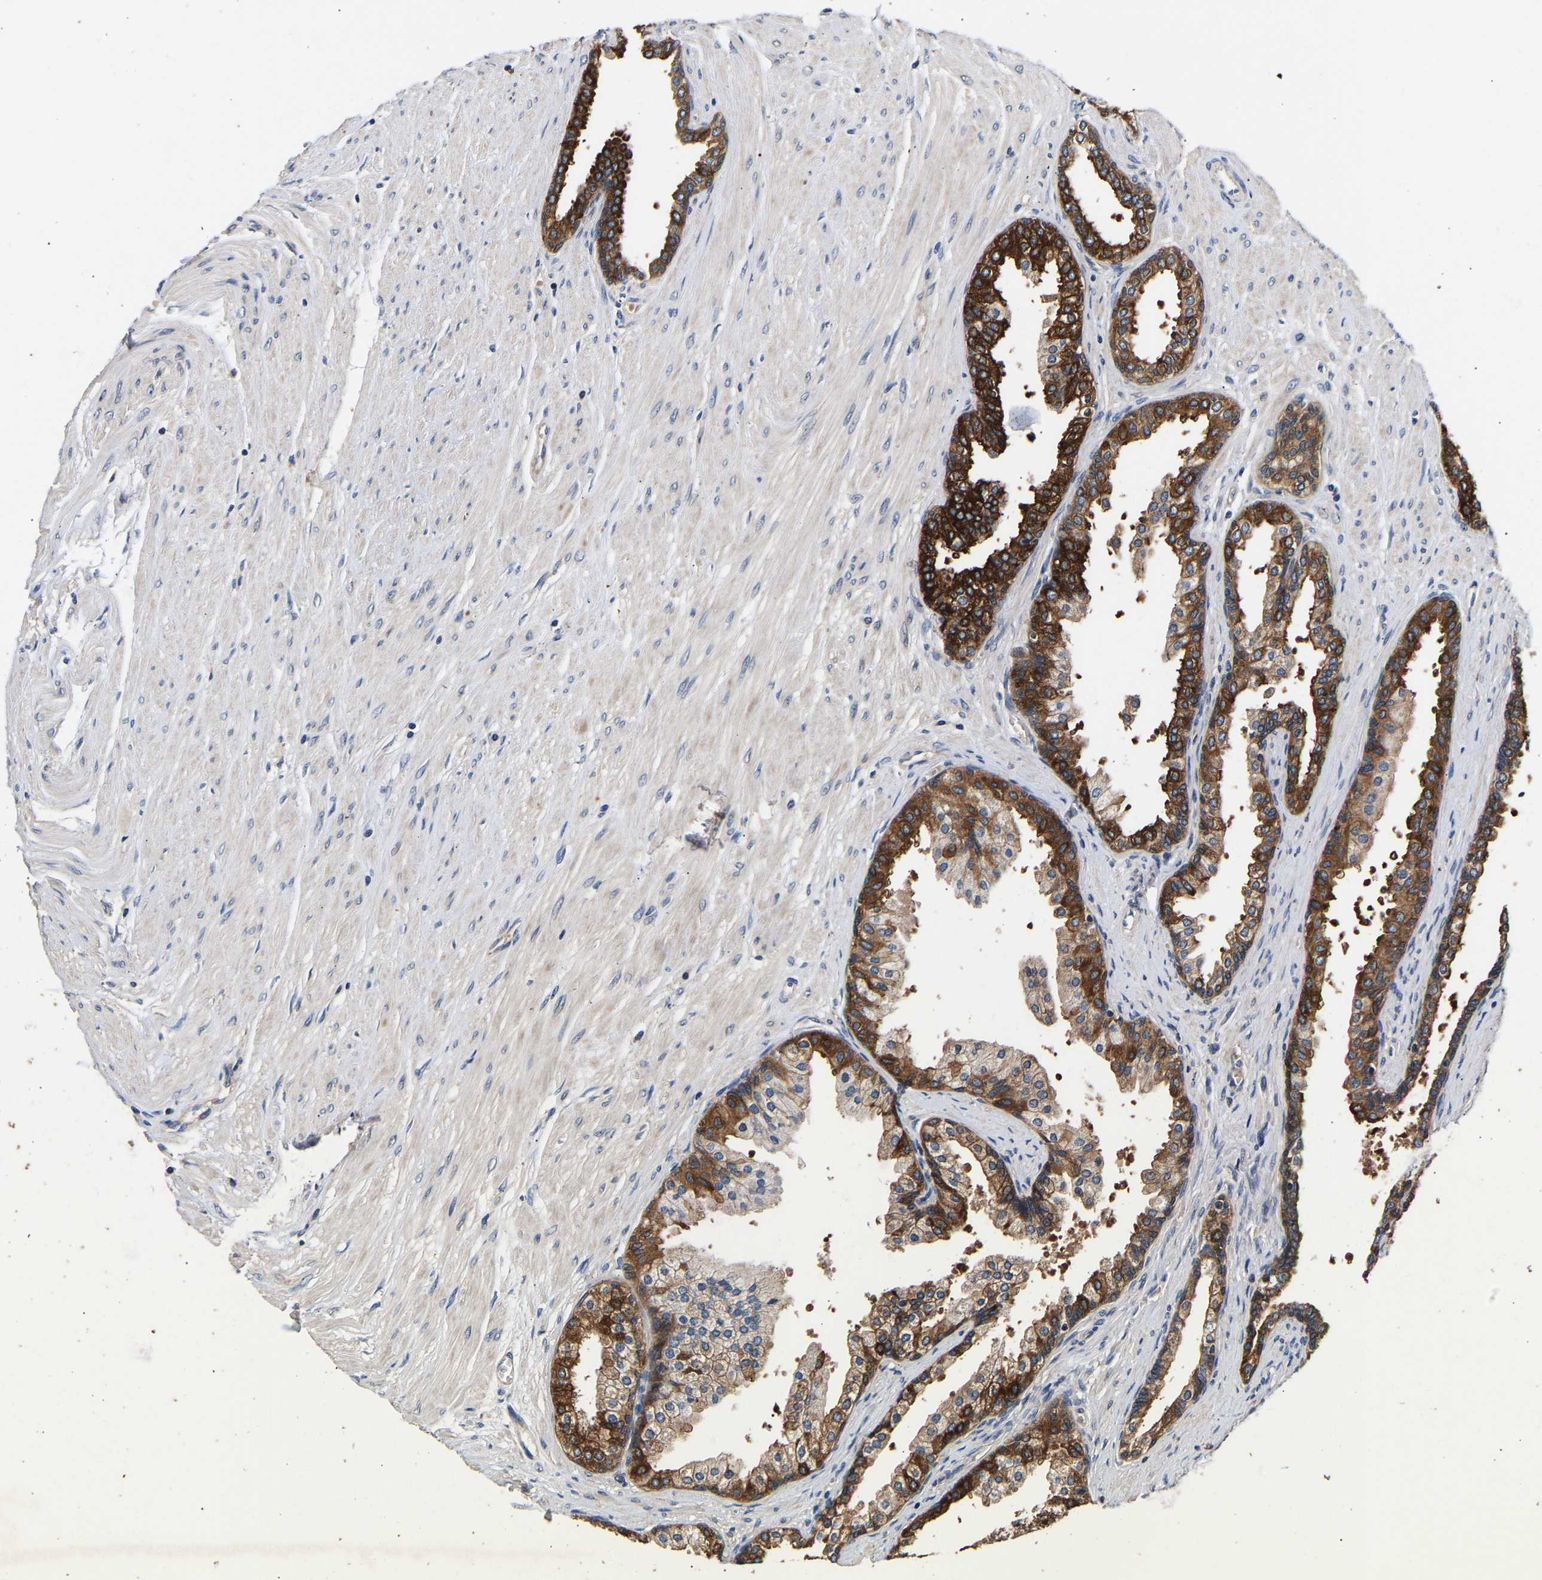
{"staining": {"intensity": "strong", "quantity": ">75%", "location": "cytoplasmic/membranous"}, "tissue": "prostate cancer", "cell_type": "Tumor cells", "image_type": "cancer", "snomed": [{"axis": "morphology", "description": "Adenocarcinoma, Low grade"}, {"axis": "topography", "description": "Prostate"}], "caption": "Tumor cells show strong cytoplasmic/membranous staining in approximately >75% of cells in low-grade adenocarcinoma (prostate).", "gene": "LRBA", "patient": {"sex": "male", "age": 57}}